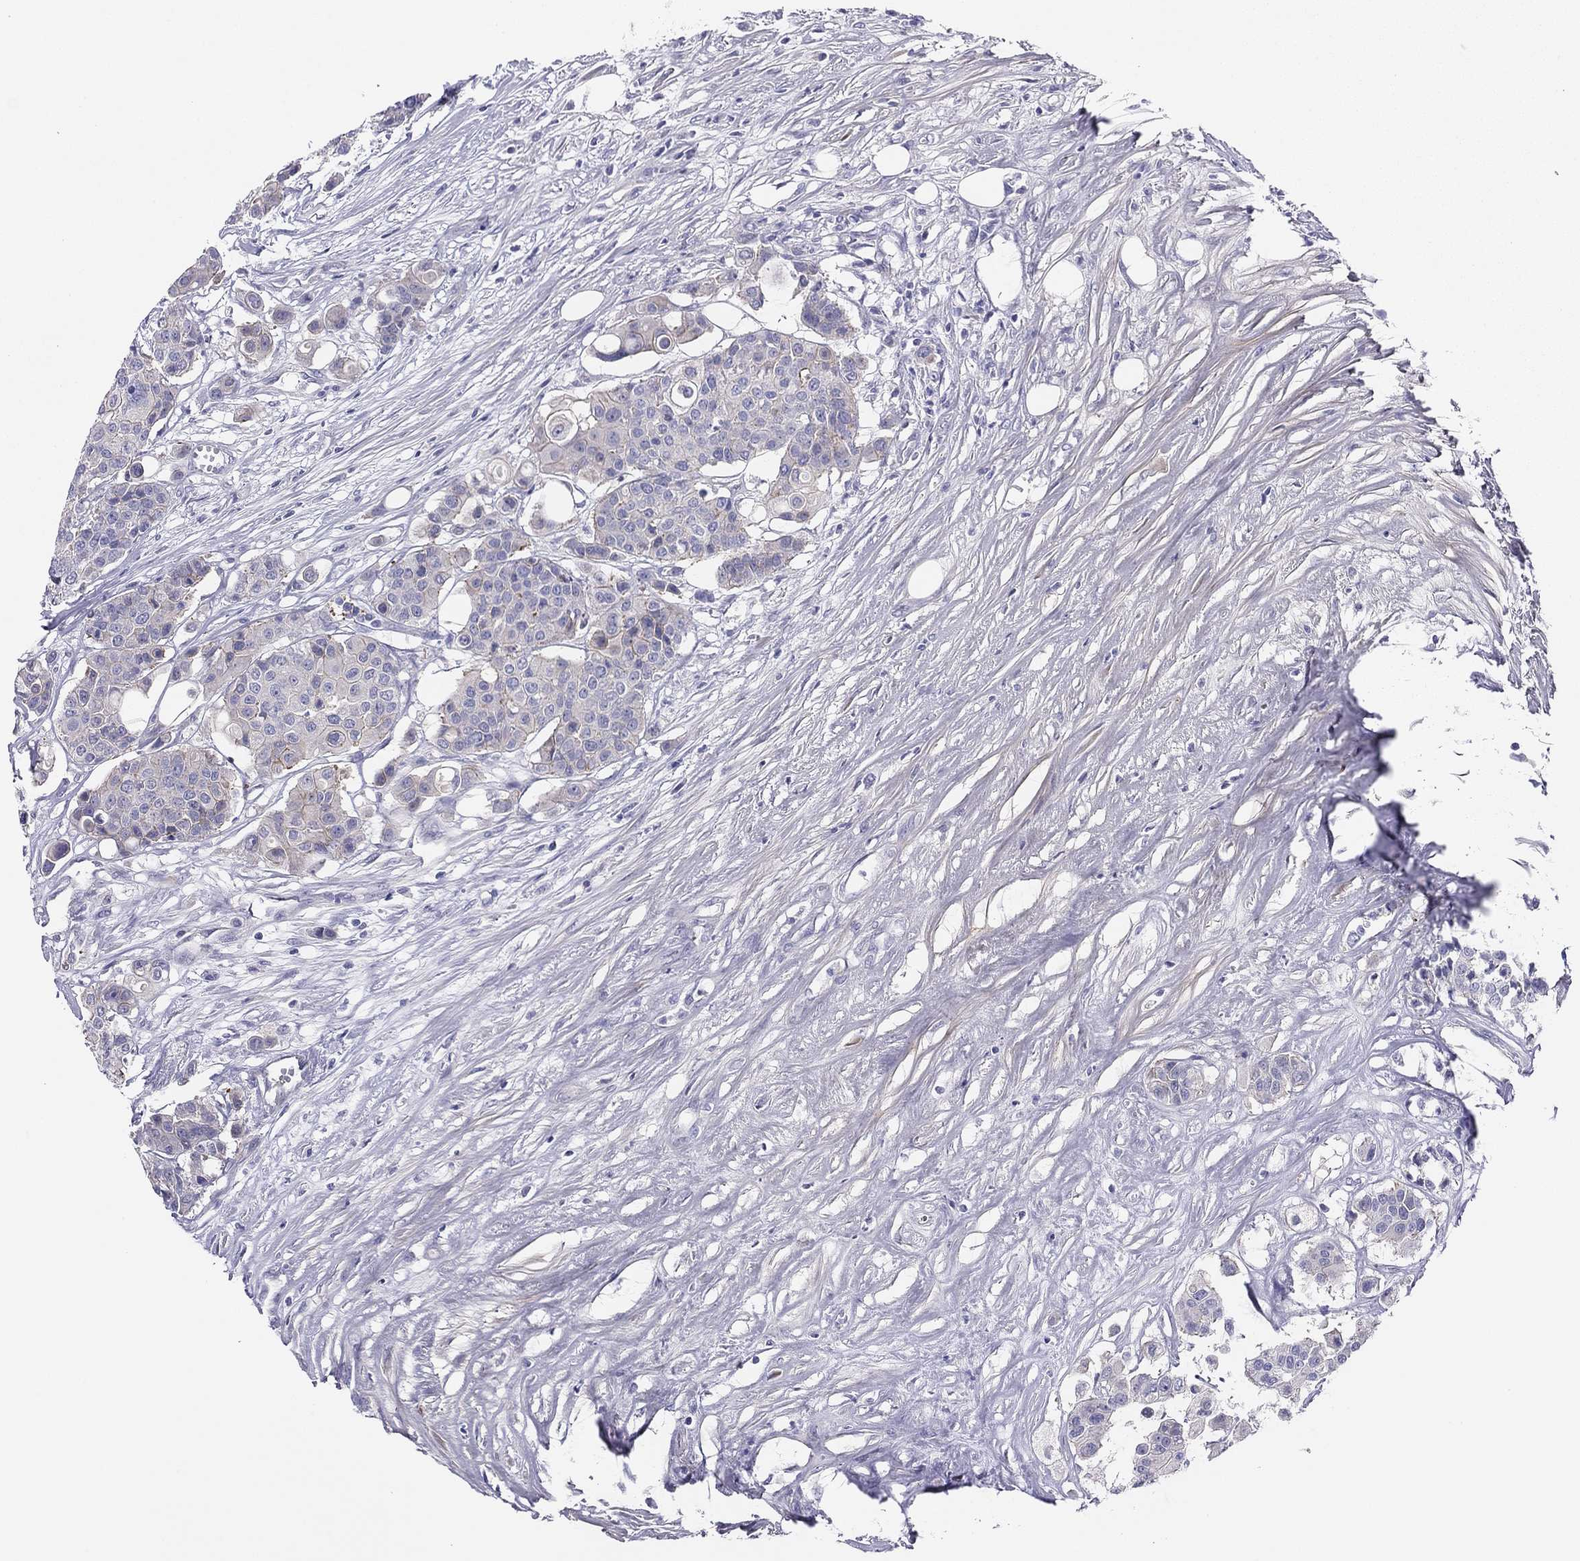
{"staining": {"intensity": "negative", "quantity": "none", "location": "none"}, "tissue": "carcinoid", "cell_type": "Tumor cells", "image_type": "cancer", "snomed": [{"axis": "morphology", "description": "Carcinoid, malignant, NOS"}, {"axis": "topography", "description": "Colon"}], "caption": "DAB (3,3'-diaminobenzidine) immunohistochemical staining of human carcinoid displays no significant staining in tumor cells. The staining is performed using DAB (3,3'-diaminobenzidine) brown chromogen with nuclei counter-stained in using hematoxylin.", "gene": "MGAT4C", "patient": {"sex": "male", "age": 81}}